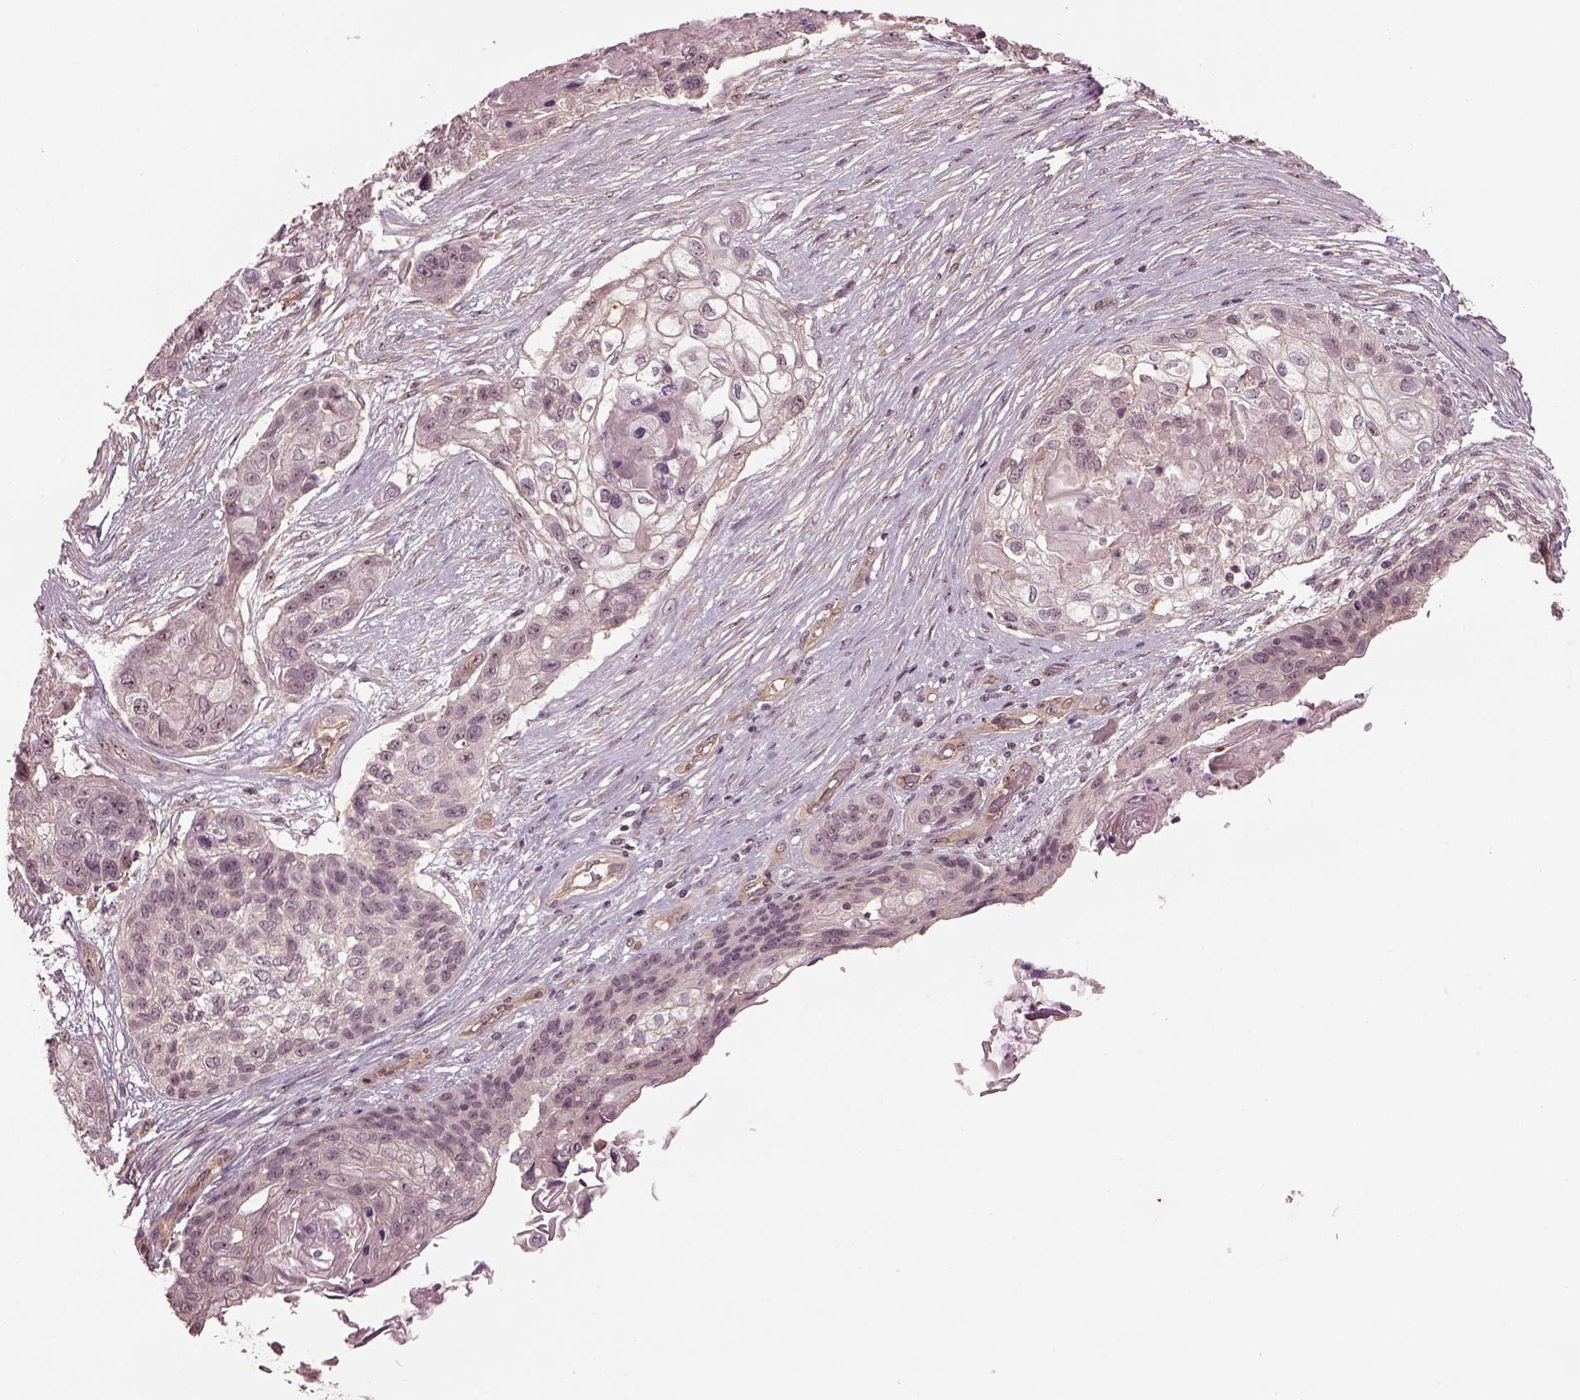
{"staining": {"intensity": "moderate", "quantity": "<25%", "location": "nuclear"}, "tissue": "lung cancer", "cell_type": "Tumor cells", "image_type": "cancer", "snomed": [{"axis": "morphology", "description": "Squamous cell carcinoma, NOS"}, {"axis": "topography", "description": "Lung"}], "caption": "The immunohistochemical stain highlights moderate nuclear positivity in tumor cells of squamous cell carcinoma (lung) tissue. Using DAB (3,3'-diaminobenzidine) (brown) and hematoxylin (blue) stains, captured at high magnification using brightfield microscopy.", "gene": "GNRH1", "patient": {"sex": "male", "age": 69}}